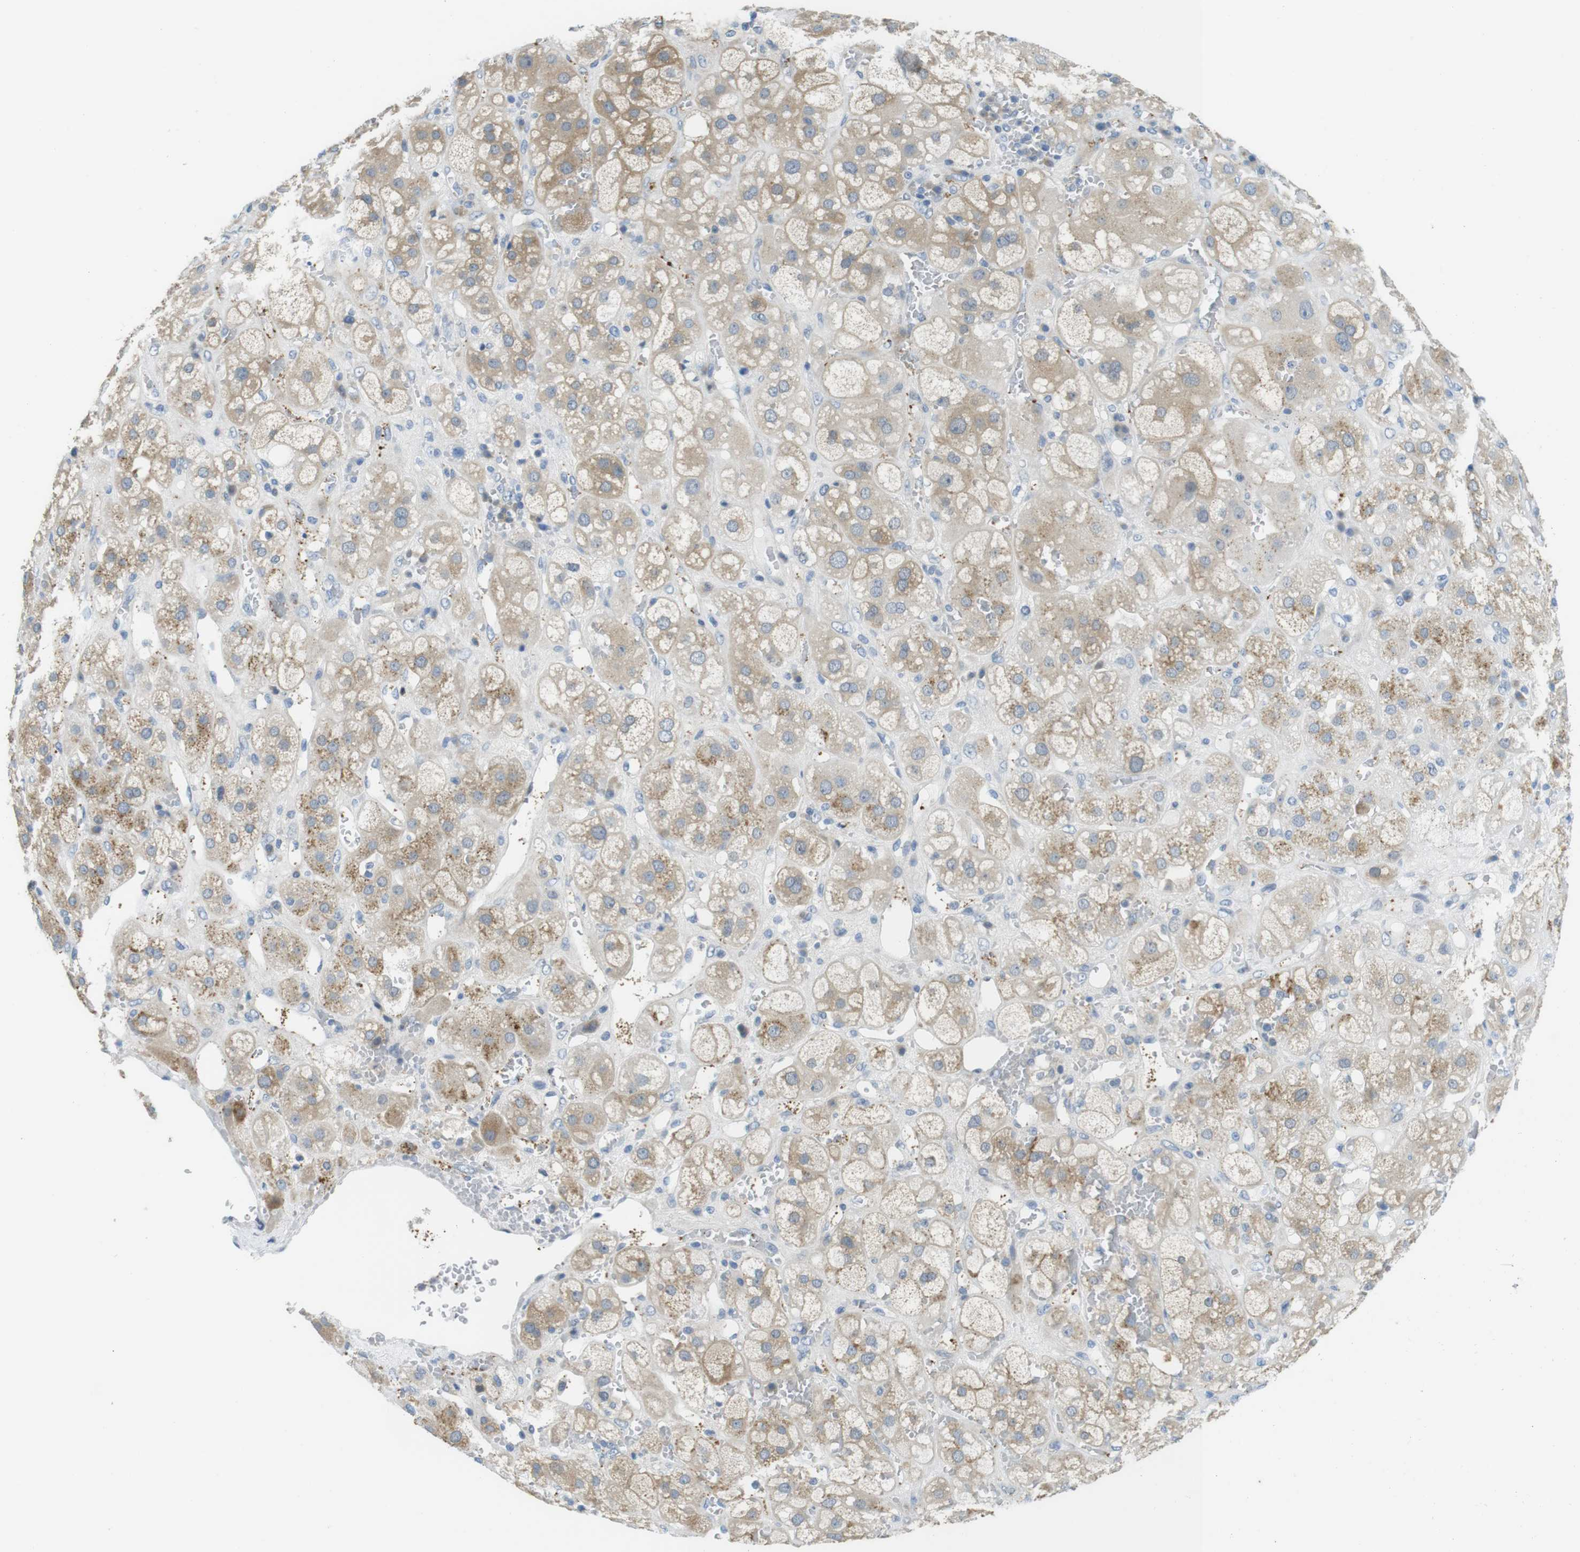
{"staining": {"intensity": "moderate", "quantity": ">75%", "location": "cytoplasmic/membranous"}, "tissue": "adrenal gland", "cell_type": "Glandular cells", "image_type": "normal", "snomed": [{"axis": "morphology", "description": "Normal tissue, NOS"}, {"axis": "topography", "description": "Adrenal gland"}], "caption": "IHC of unremarkable human adrenal gland exhibits medium levels of moderate cytoplasmic/membranous staining in approximately >75% of glandular cells.", "gene": "CASP2", "patient": {"sex": "female", "age": 47}}